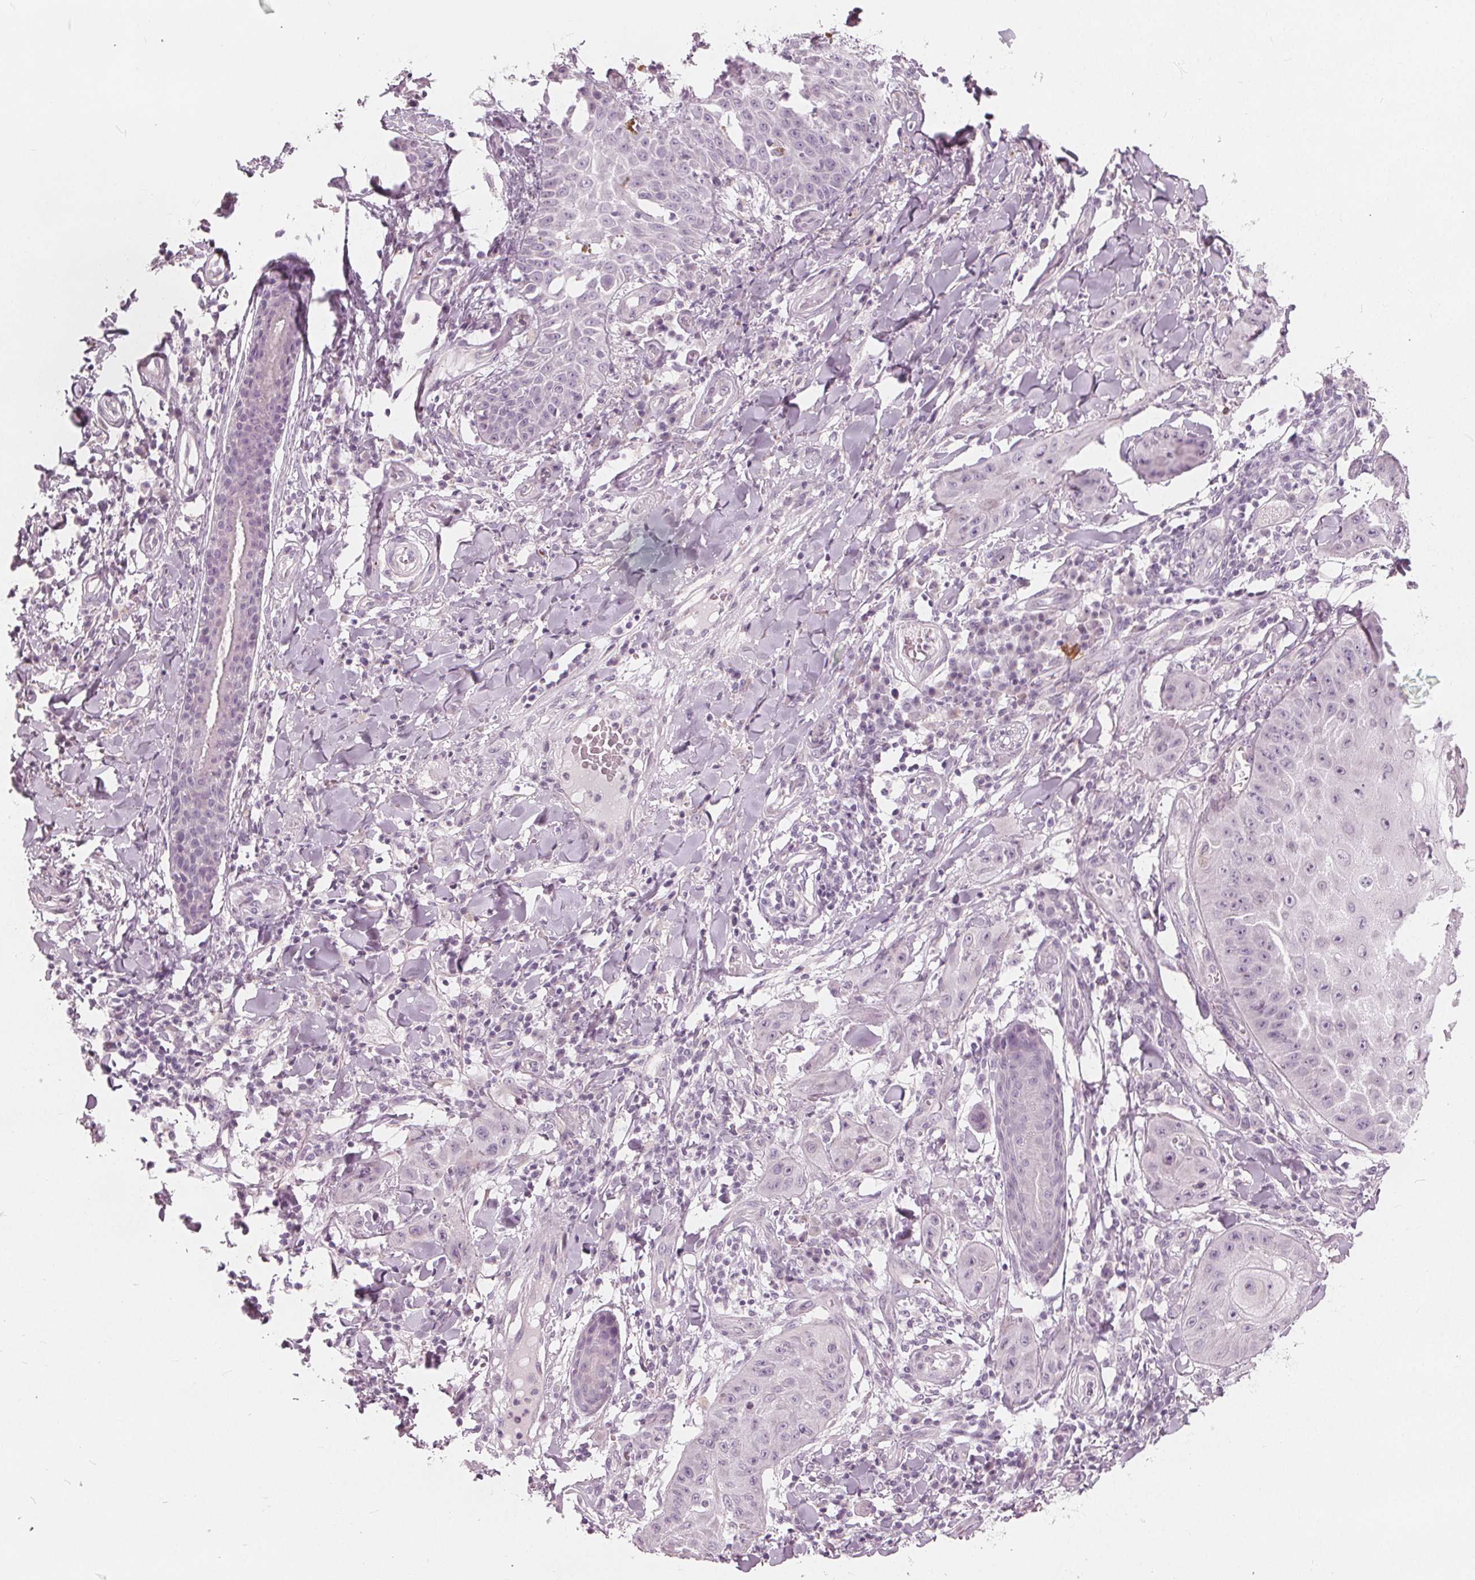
{"staining": {"intensity": "negative", "quantity": "none", "location": "none"}, "tissue": "skin cancer", "cell_type": "Tumor cells", "image_type": "cancer", "snomed": [{"axis": "morphology", "description": "Squamous cell carcinoma, NOS"}, {"axis": "topography", "description": "Skin"}], "caption": "Tumor cells are negative for protein expression in human squamous cell carcinoma (skin). (DAB (3,3'-diaminobenzidine) immunohistochemistry (IHC) visualized using brightfield microscopy, high magnification).", "gene": "BRSK1", "patient": {"sex": "male", "age": 70}}